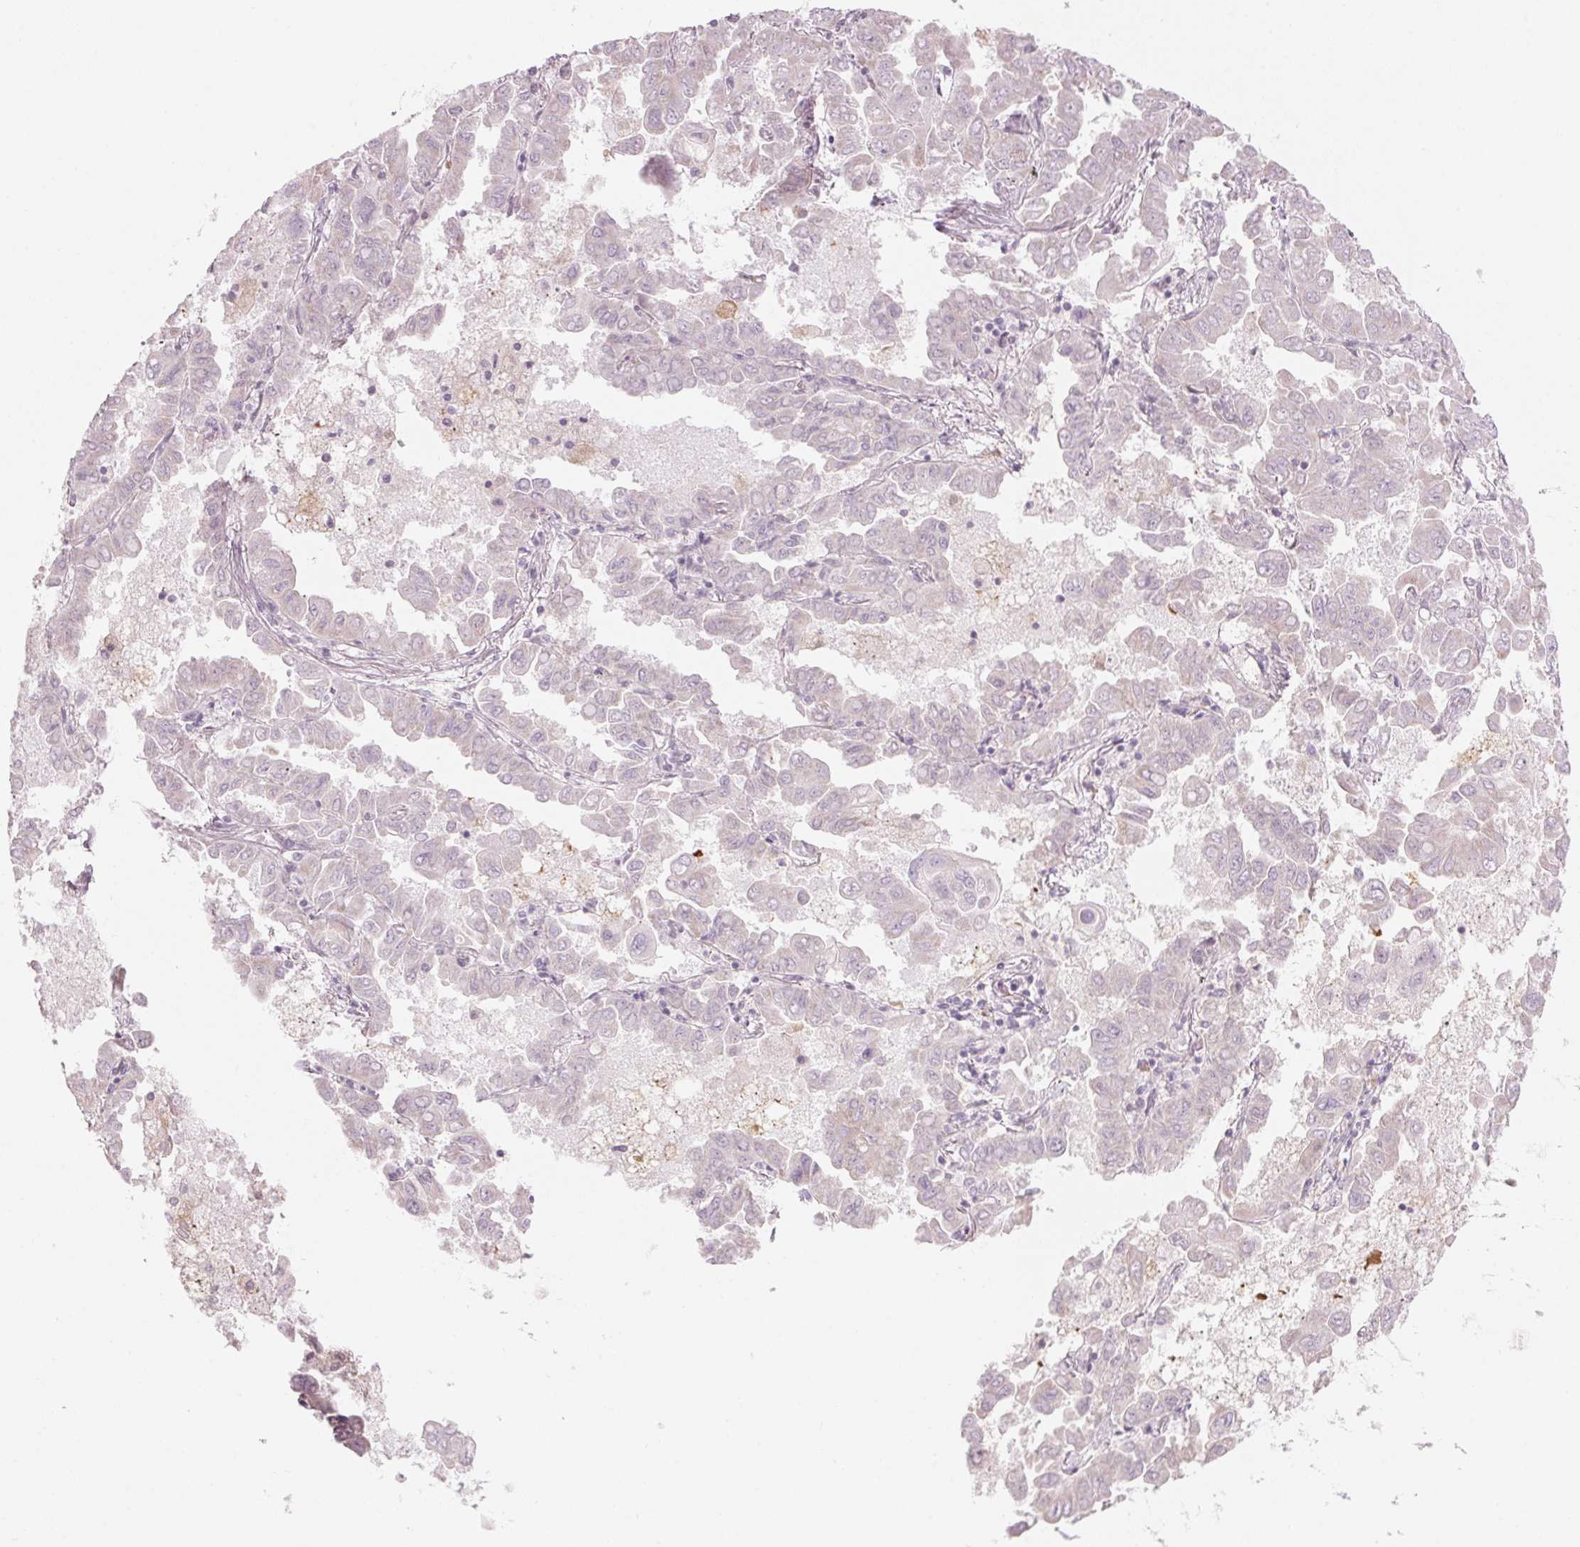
{"staining": {"intensity": "negative", "quantity": "none", "location": "none"}, "tissue": "lung cancer", "cell_type": "Tumor cells", "image_type": "cancer", "snomed": [{"axis": "morphology", "description": "Adenocarcinoma, NOS"}, {"axis": "topography", "description": "Lung"}], "caption": "IHC photomicrograph of human lung adenocarcinoma stained for a protein (brown), which shows no staining in tumor cells.", "gene": "GNMT", "patient": {"sex": "male", "age": 64}}